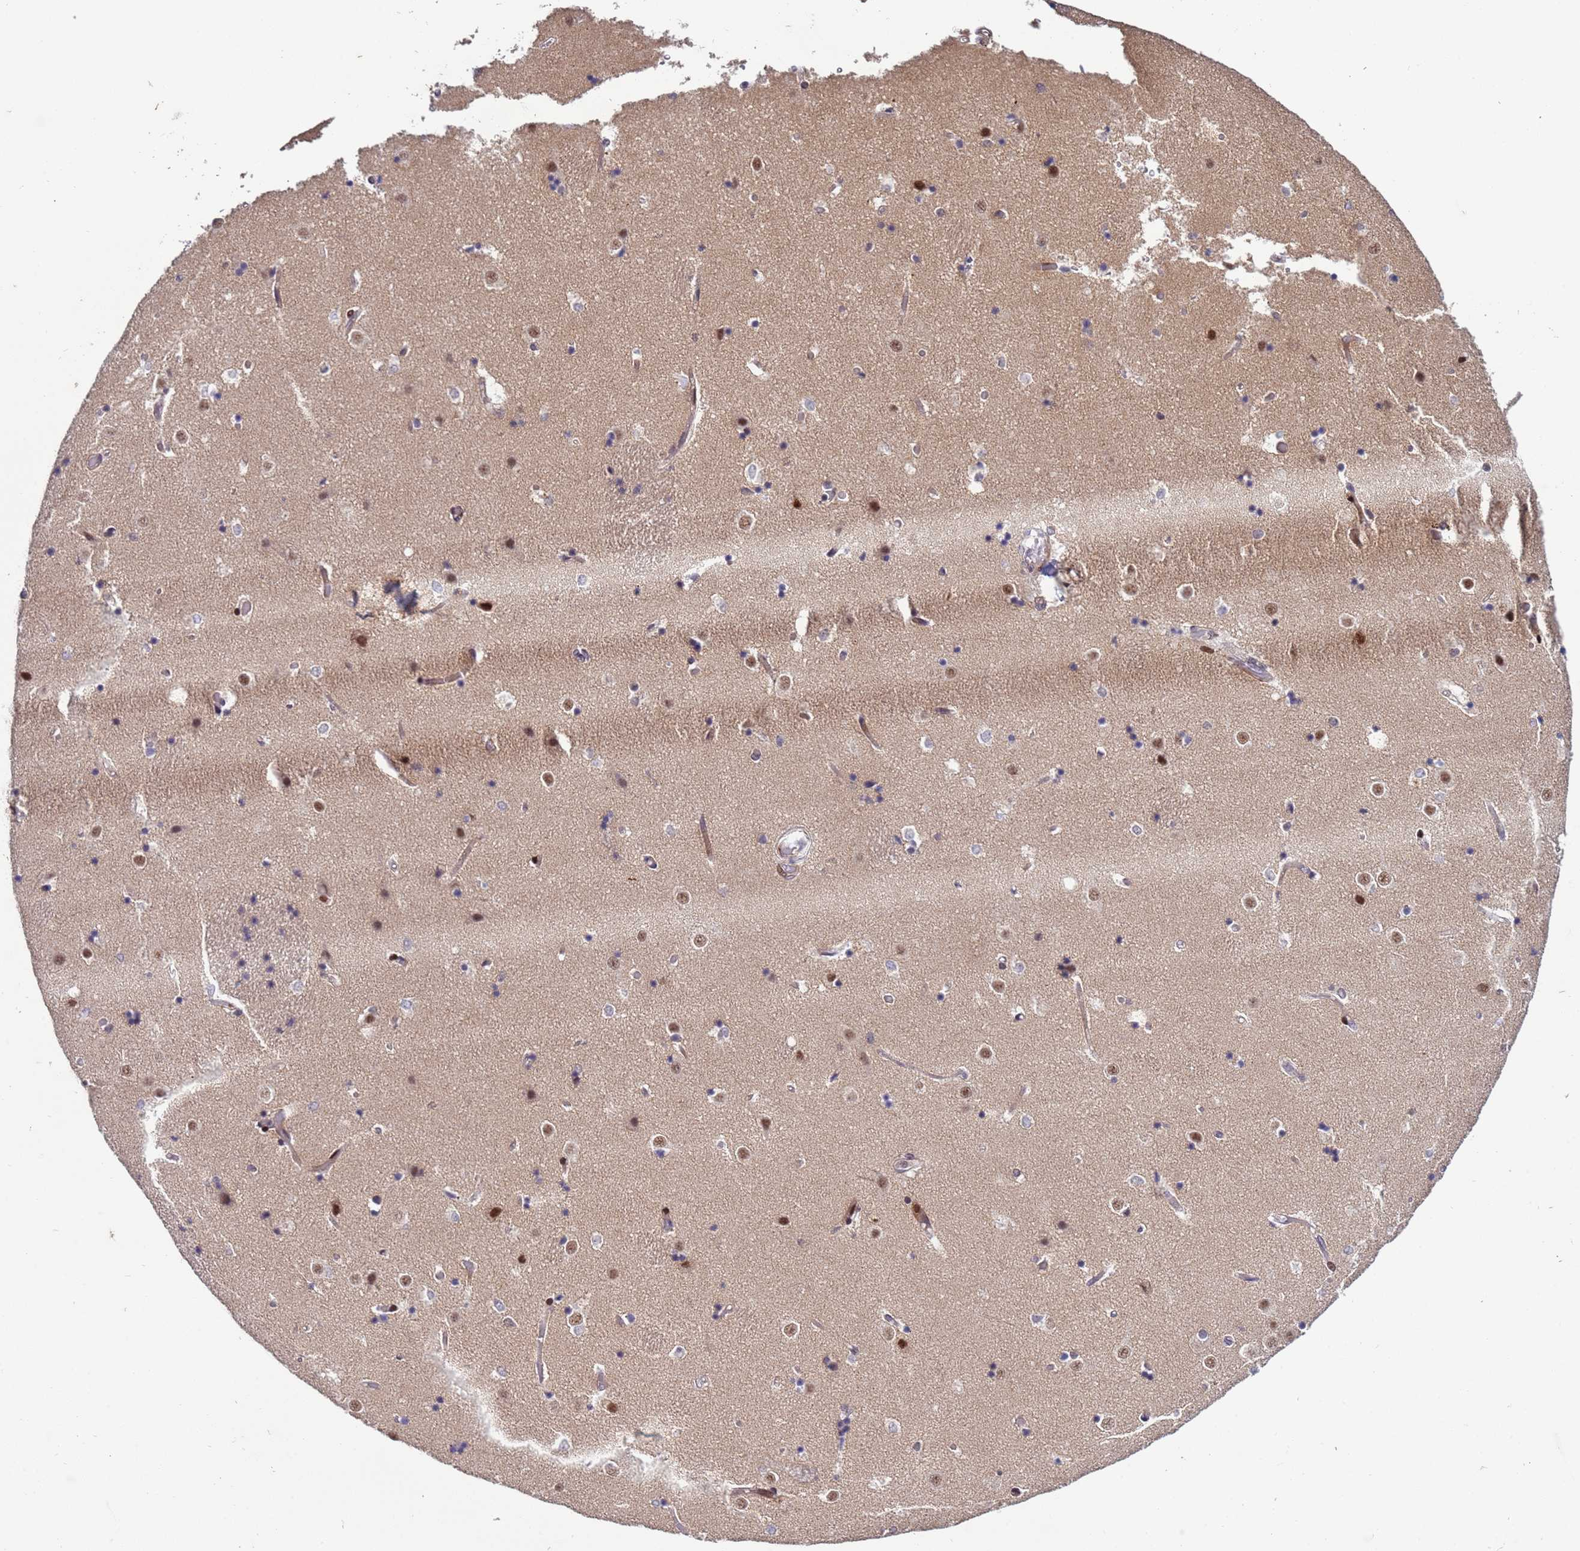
{"staining": {"intensity": "weak", "quantity": "25%-75%", "location": "nuclear"}, "tissue": "caudate", "cell_type": "Glial cells", "image_type": "normal", "snomed": [{"axis": "morphology", "description": "Normal tissue, NOS"}, {"axis": "topography", "description": "Lateral ventricle wall"}], "caption": "DAB immunohistochemical staining of benign caudate demonstrates weak nuclear protein positivity in approximately 25%-75% of glial cells.", "gene": "SHC3", "patient": {"sex": "female", "age": 52}}